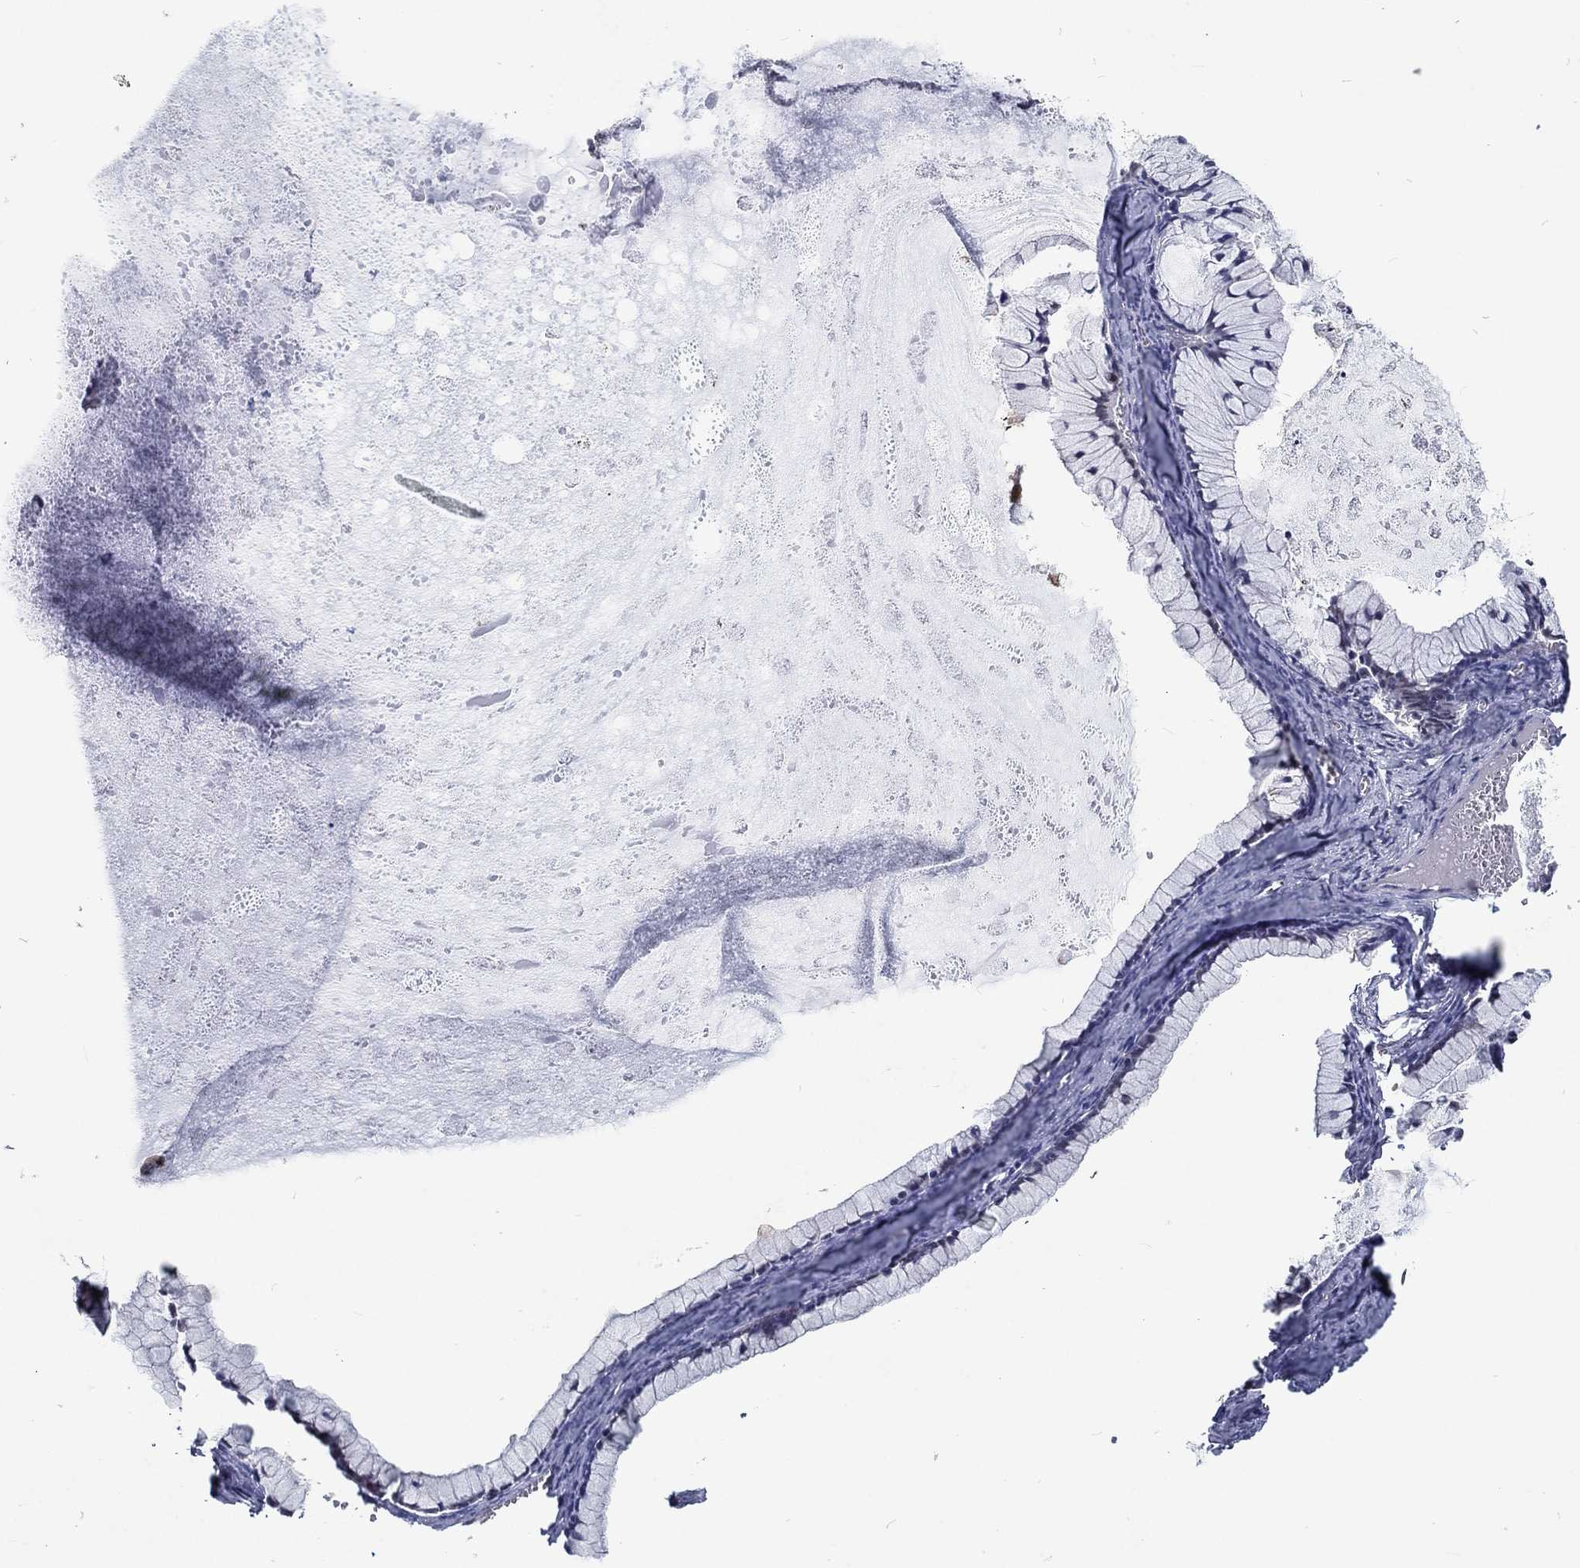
{"staining": {"intensity": "negative", "quantity": "none", "location": "none"}, "tissue": "ovarian cancer", "cell_type": "Tumor cells", "image_type": "cancer", "snomed": [{"axis": "morphology", "description": "Cystadenocarcinoma, mucinous, NOS"}, {"axis": "topography", "description": "Ovary"}], "caption": "Human mucinous cystadenocarcinoma (ovarian) stained for a protein using immunohistochemistry (IHC) demonstrates no positivity in tumor cells.", "gene": "ZBED1", "patient": {"sex": "female", "age": 41}}